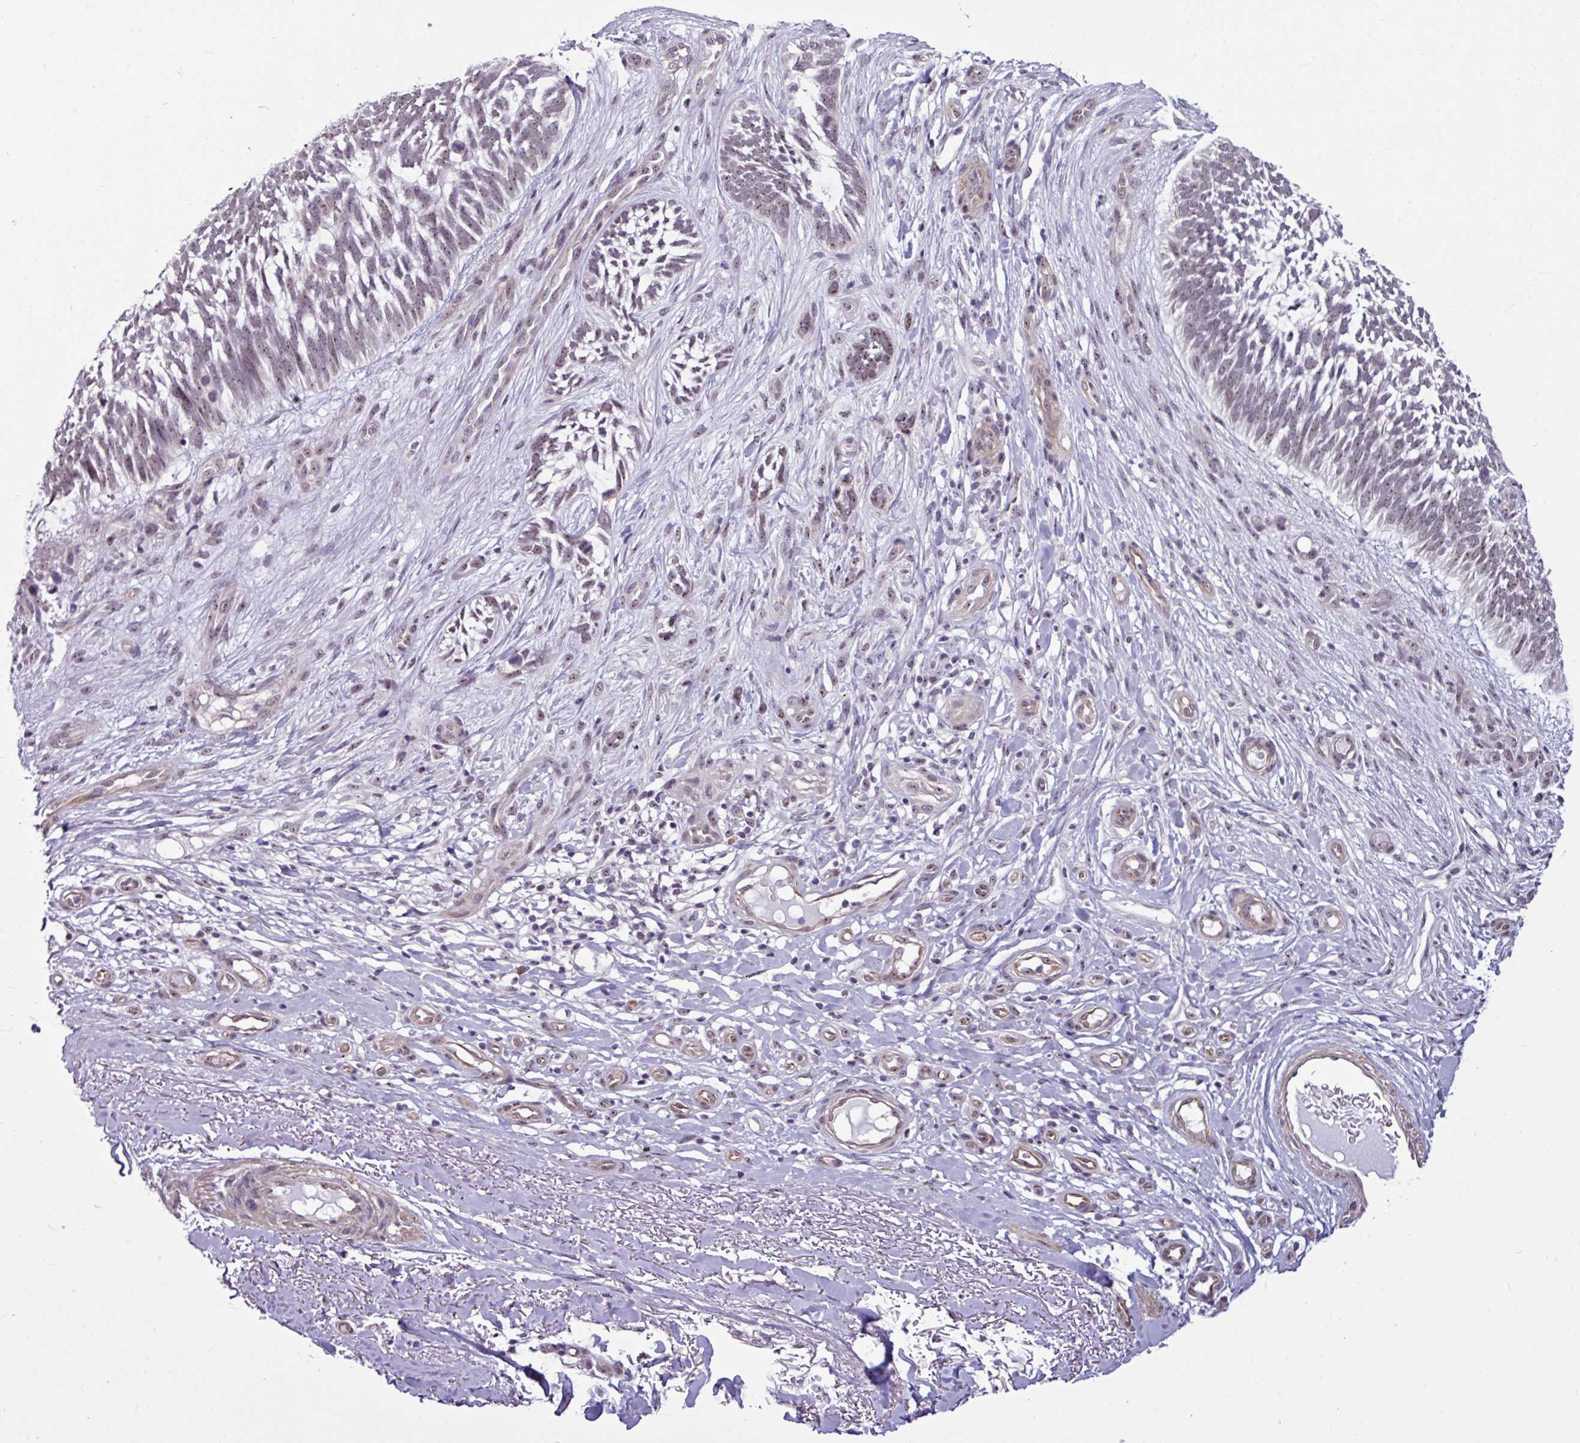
{"staining": {"intensity": "weak", "quantity": "25%-75%", "location": "nuclear"}, "tissue": "skin cancer", "cell_type": "Tumor cells", "image_type": "cancer", "snomed": [{"axis": "morphology", "description": "Basal cell carcinoma"}, {"axis": "topography", "description": "Skin"}], "caption": "DAB immunohistochemical staining of skin basal cell carcinoma displays weak nuclear protein staining in about 25%-75% of tumor cells.", "gene": "UTP18", "patient": {"sex": "male", "age": 88}}